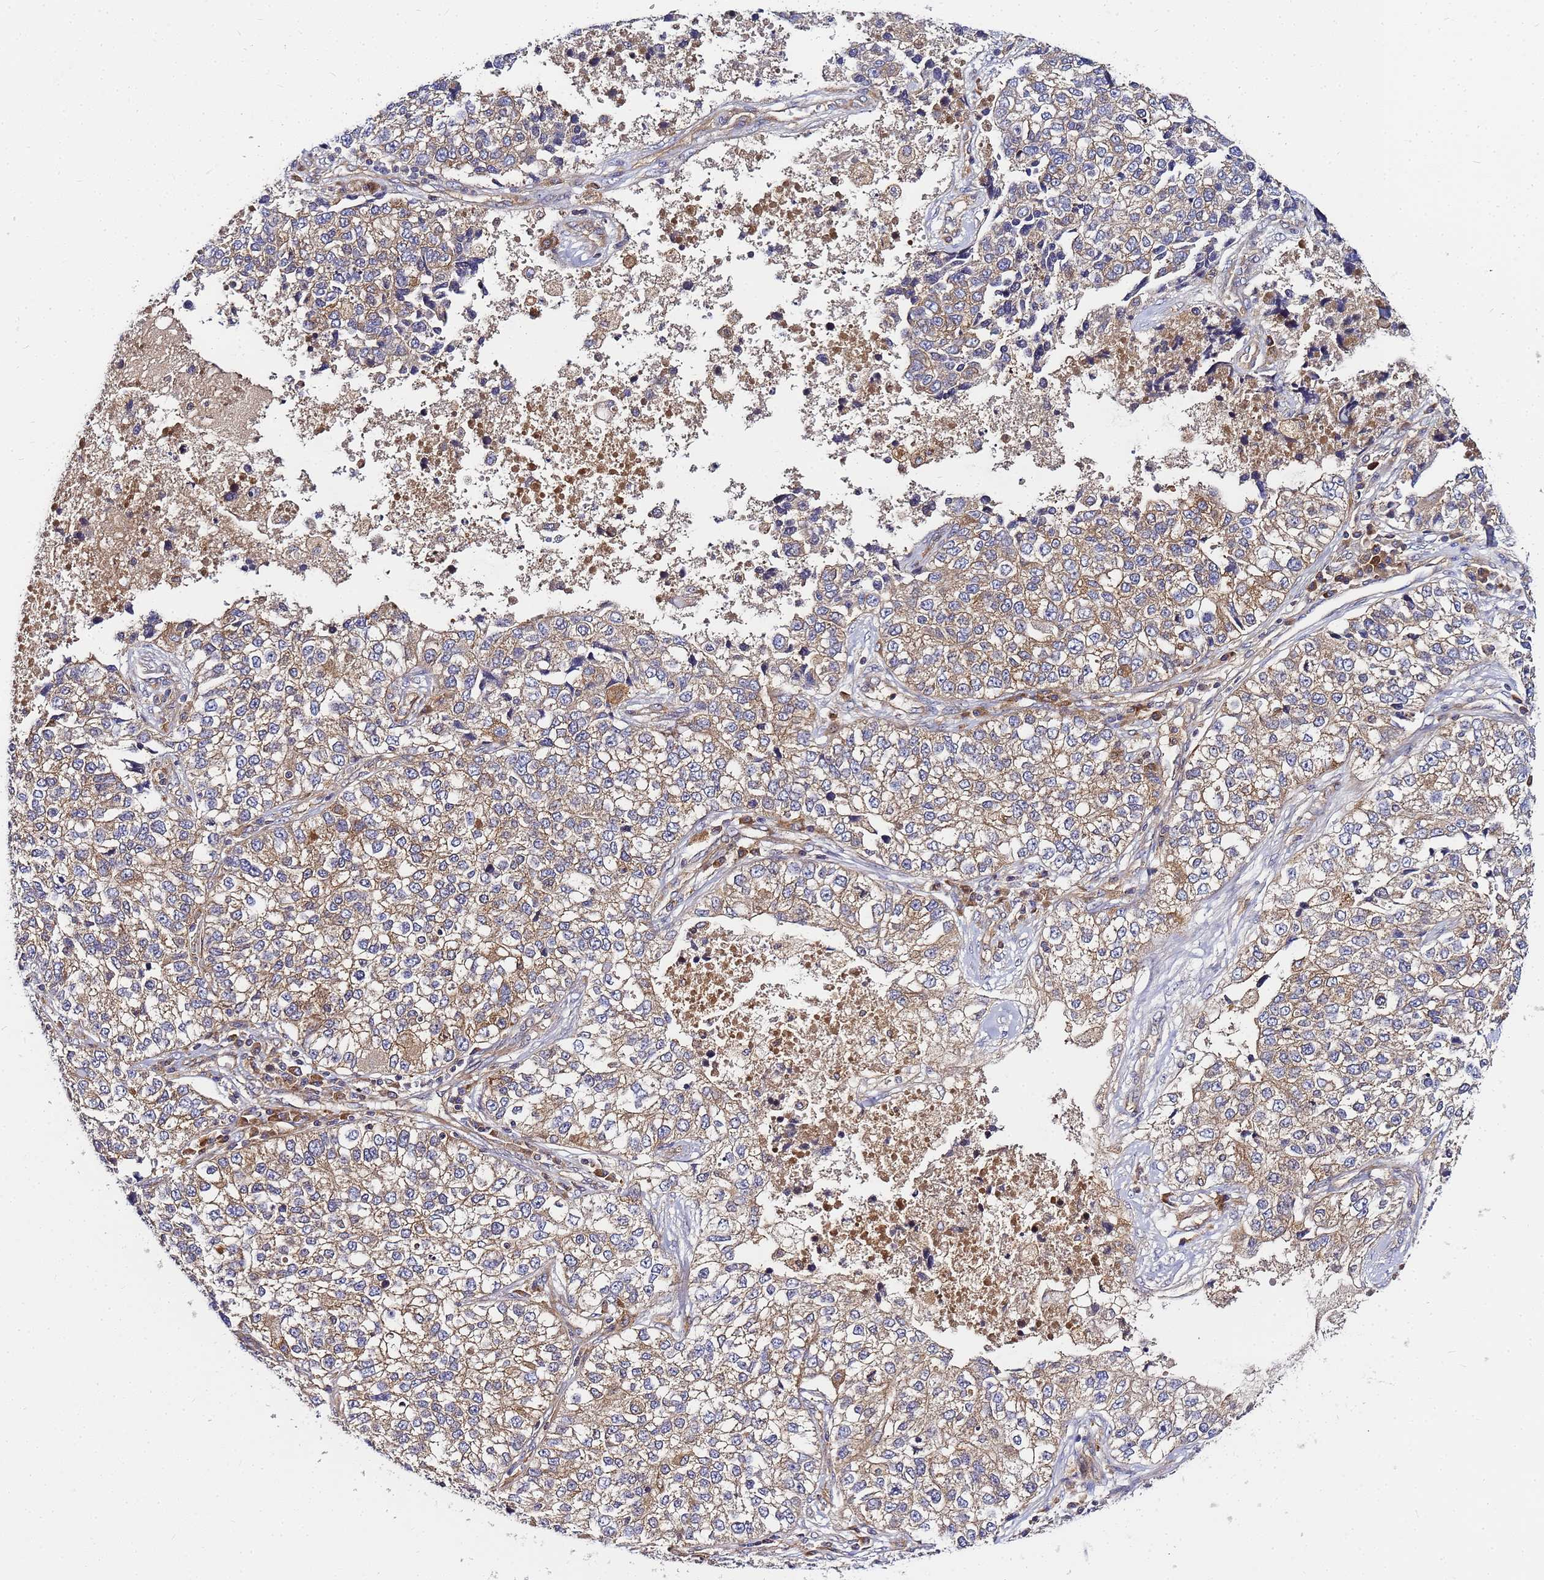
{"staining": {"intensity": "moderate", "quantity": ">75%", "location": "cytoplasmic/membranous"}, "tissue": "lung cancer", "cell_type": "Tumor cells", "image_type": "cancer", "snomed": [{"axis": "morphology", "description": "Adenocarcinoma, NOS"}, {"axis": "topography", "description": "Lung"}], "caption": "Adenocarcinoma (lung) stained with a brown dye displays moderate cytoplasmic/membranous positive expression in about >75% of tumor cells.", "gene": "CHM", "patient": {"sex": "male", "age": 49}}